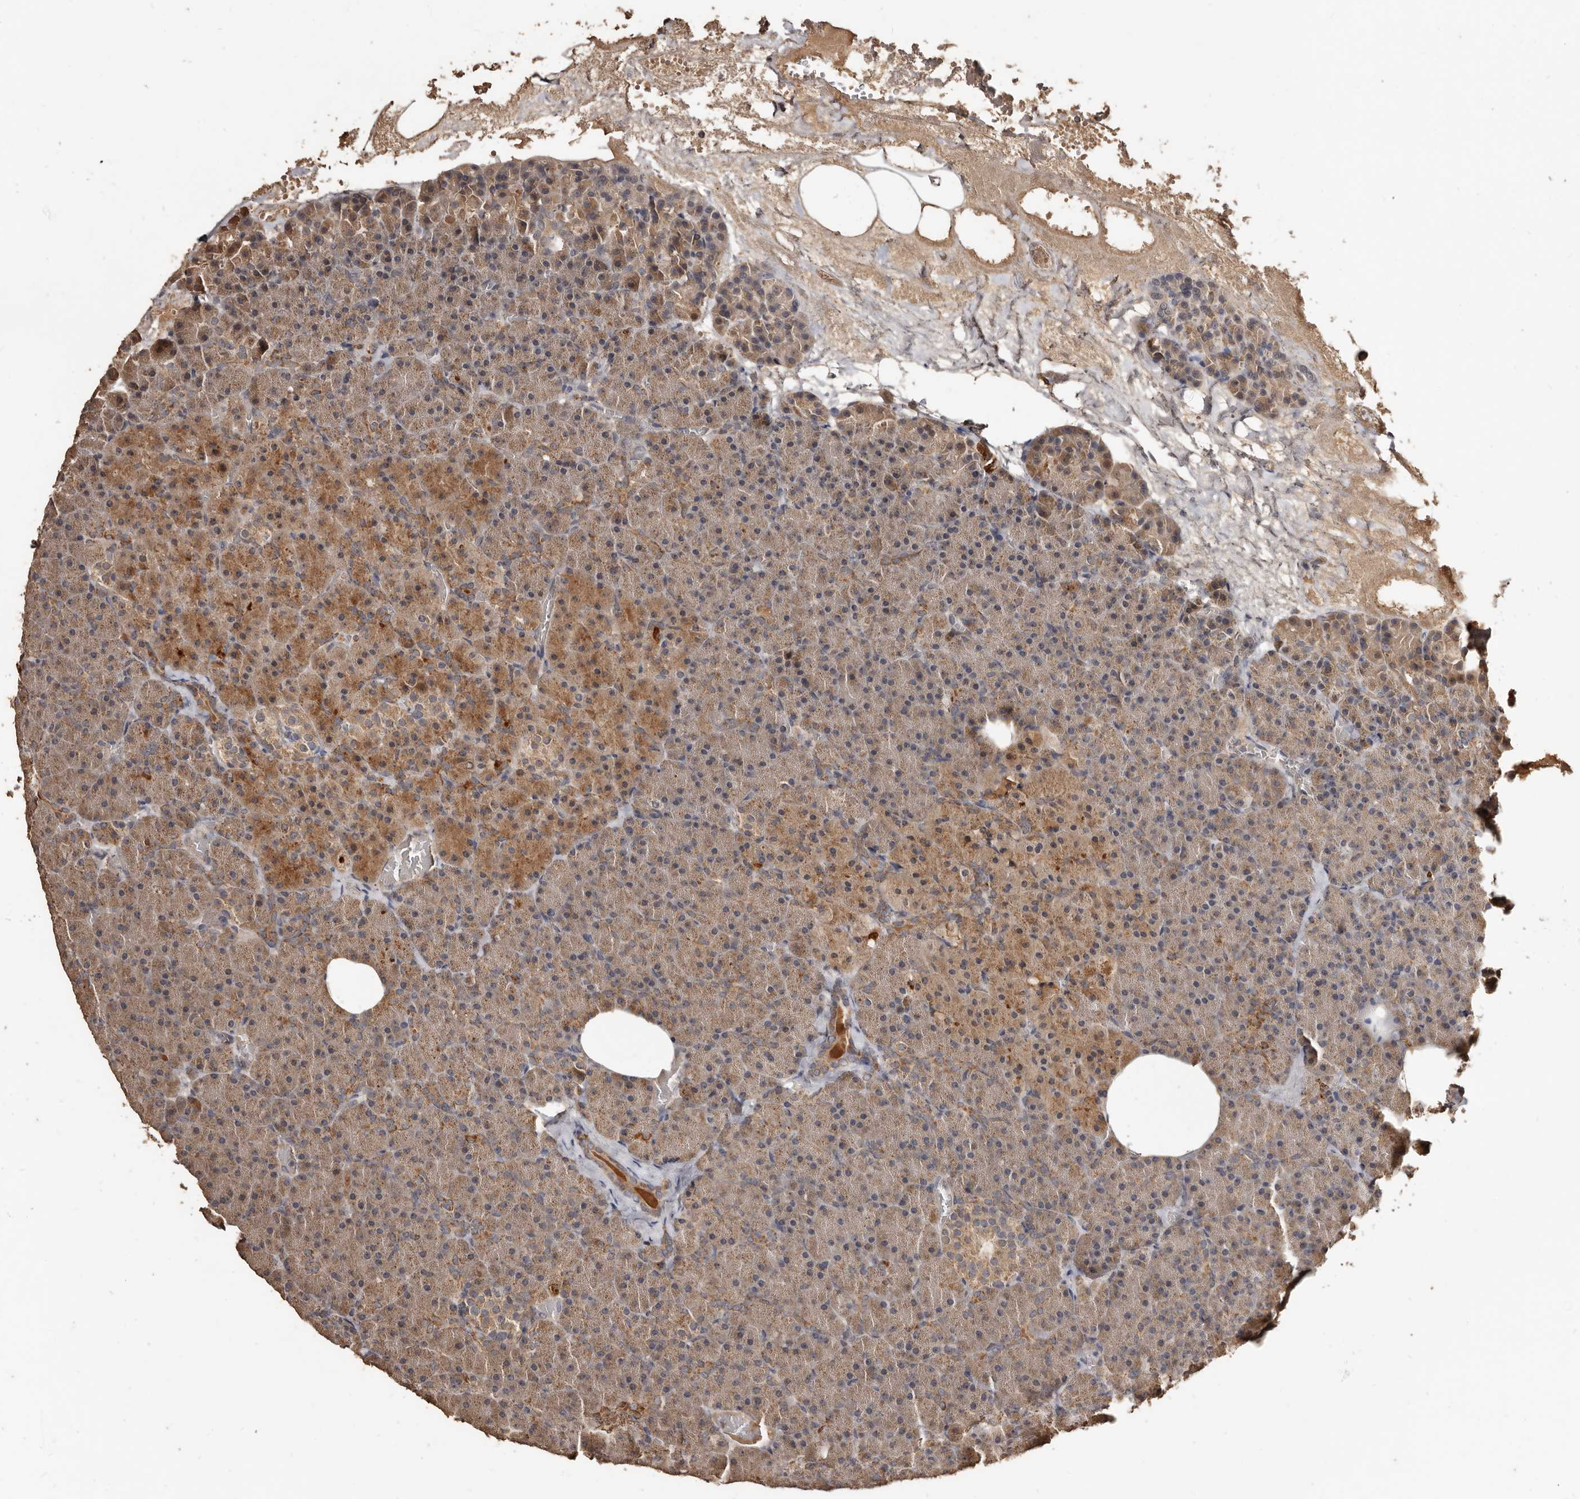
{"staining": {"intensity": "strong", "quantity": "25%-75%", "location": "cytoplasmic/membranous"}, "tissue": "pancreas", "cell_type": "Exocrine glandular cells", "image_type": "normal", "snomed": [{"axis": "morphology", "description": "Normal tissue, NOS"}, {"axis": "morphology", "description": "Carcinoid, malignant, NOS"}, {"axis": "topography", "description": "Pancreas"}], "caption": "Pancreas stained with DAB immunohistochemistry (IHC) demonstrates high levels of strong cytoplasmic/membranous positivity in about 25%-75% of exocrine glandular cells.", "gene": "AKAP7", "patient": {"sex": "female", "age": 35}}